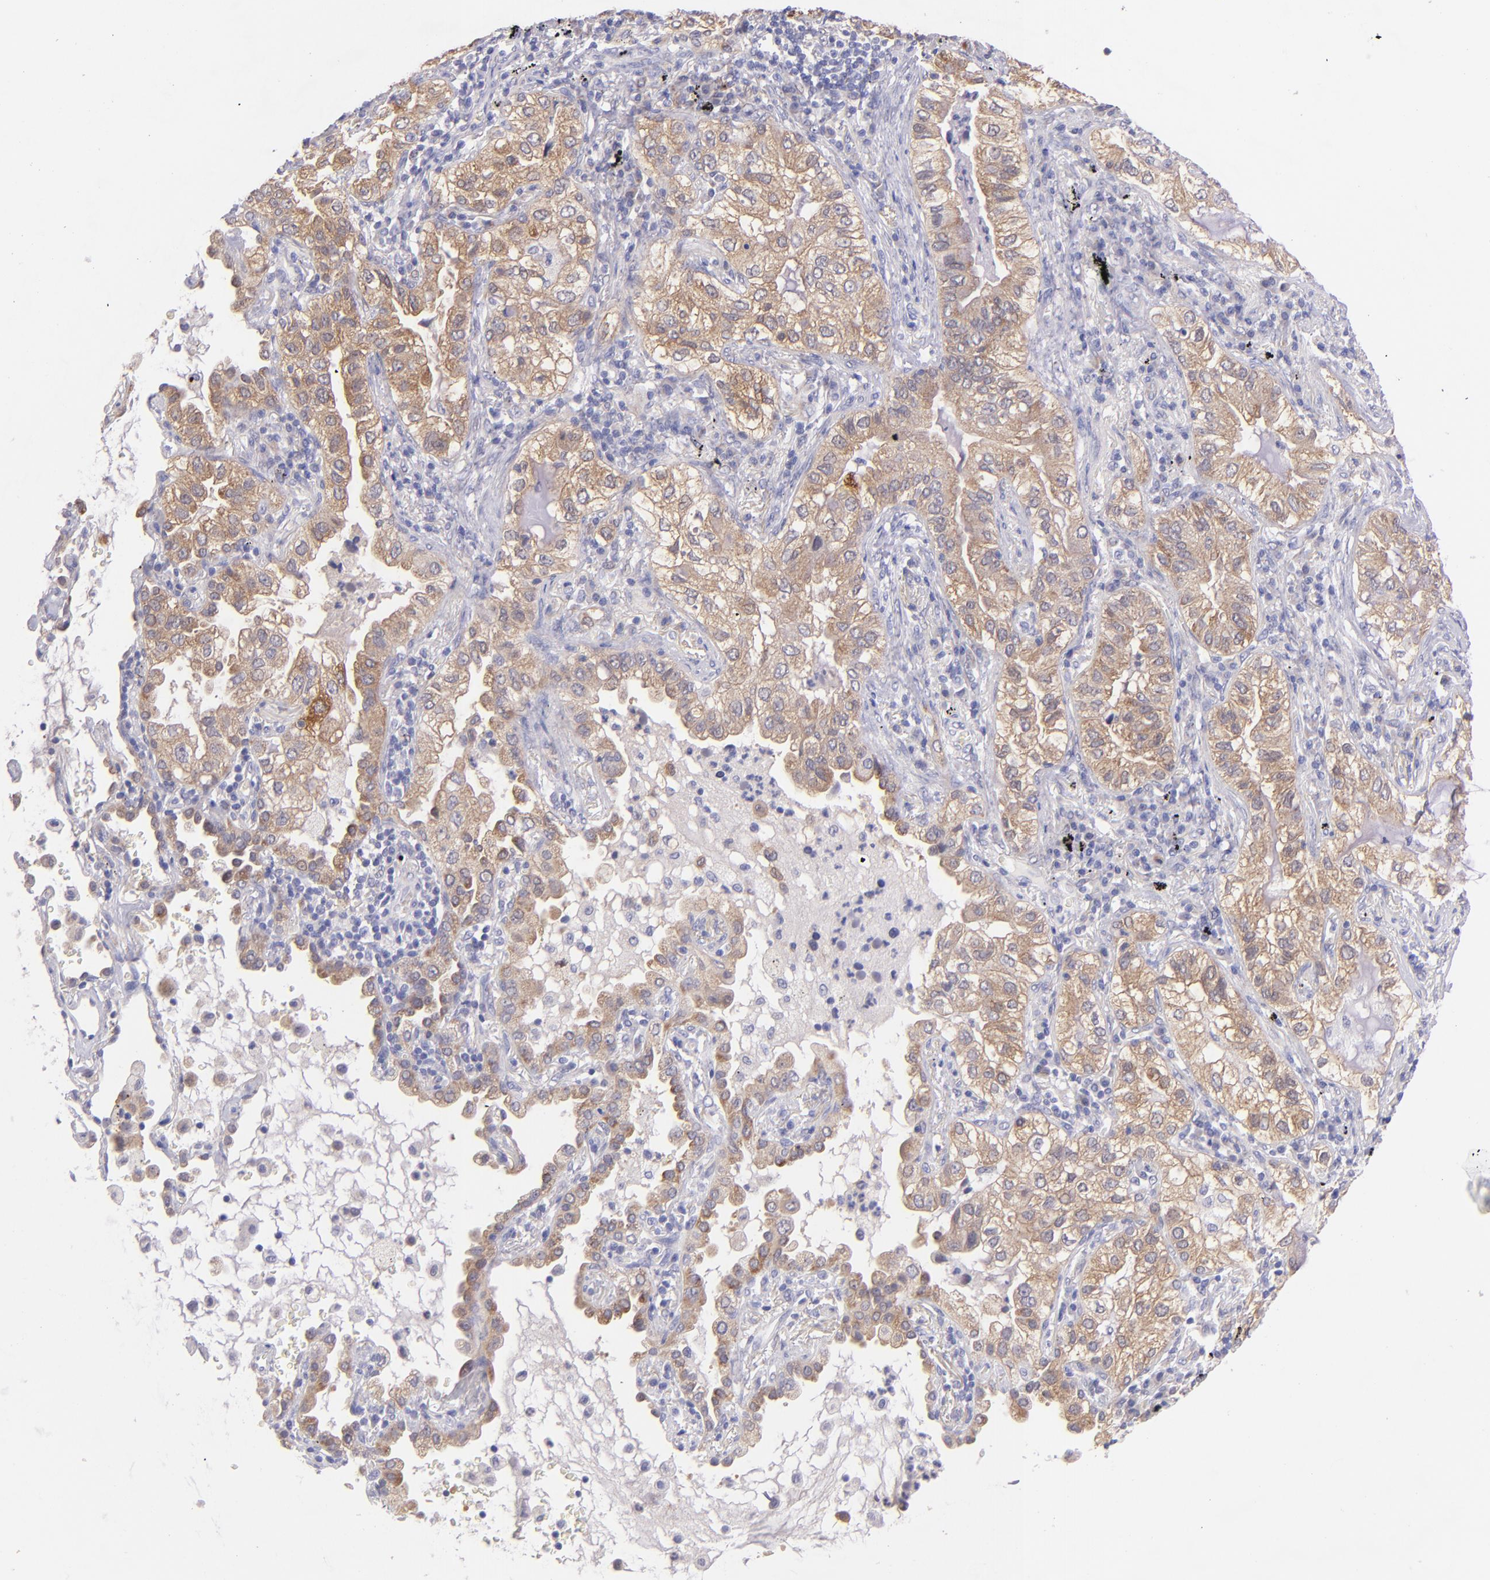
{"staining": {"intensity": "moderate", "quantity": ">75%", "location": "cytoplasmic/membranous"}, "tissue": "lung cancer", "cell_type": "Tumor cells", "image_type": "cancer", "snomed": [{"axis": "morphology", "description": "Adenocarcinoma, NOS"}, {"axis": "topography", "description": "Lung"}], "caption": "Adenocarcinoma (lung) was stained to show a protein in brown. There is medium levels of moderate cytoplasmic/membranous positivity in about >75% of tumor cells.", "gene": "SH2D4A", "patient": {"sex": "female", "age": 50}}